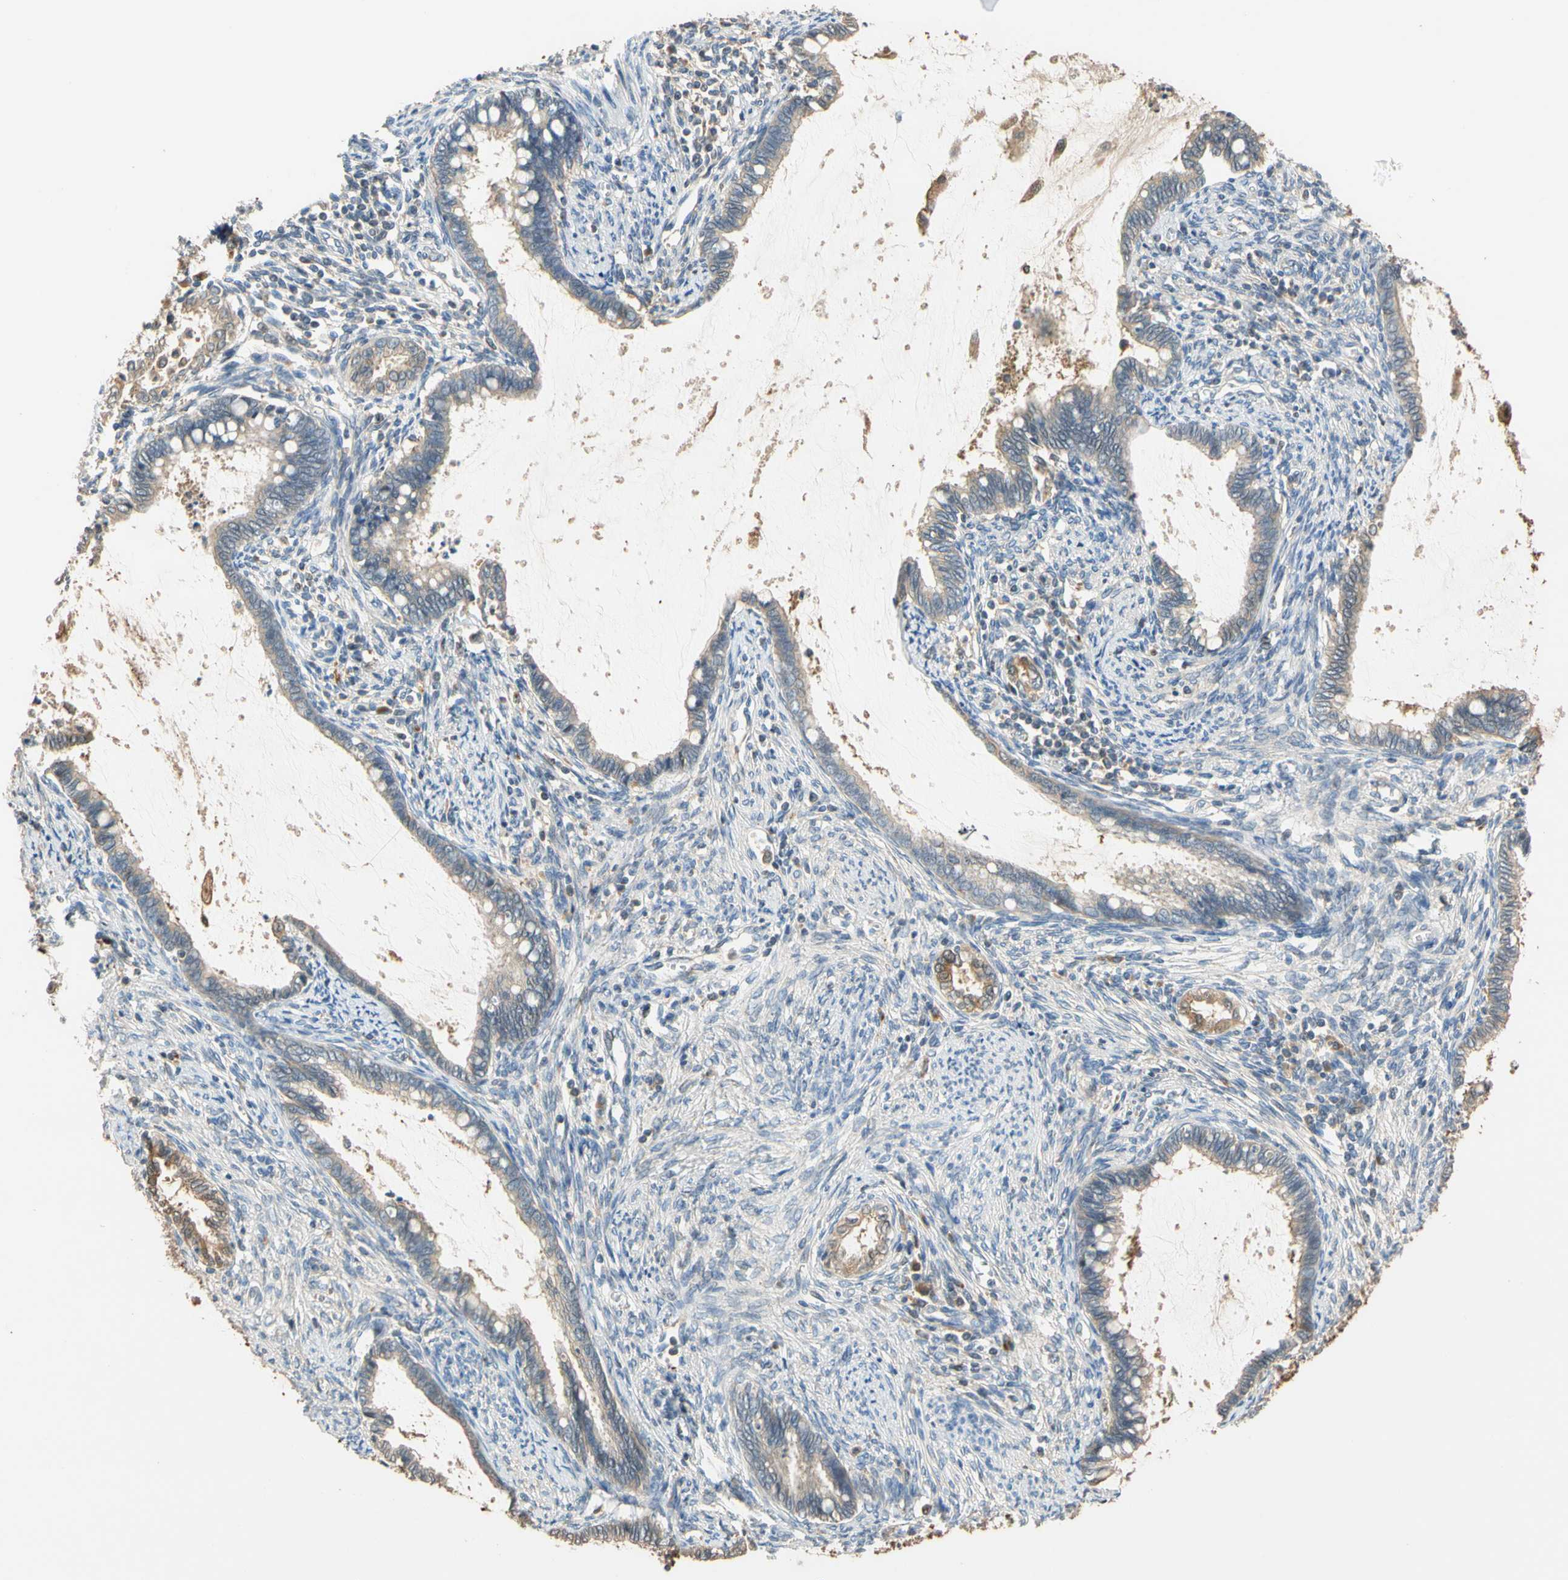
{"staining": {"intensity": "weak", "quantity": ">75%", "location": "cytoplasmic/membranous"}, "tissue": "cervical cancer", "cell_type": "Tumor cells", "image_type": "cancer", "snomed": [{"axis": "morphology", "description": "Adenocarcinoma, NOS"}, {"axis": "topography", "description": "Cervix"}], "caption": "Cervical cancer (adenocarcinoma) stained for a protein (brown) exhibits weak cytoplasmic/membranous positive positivity in approximately >75% of tumor cells.", "gene": "GPSM2", "patient": {"sex": "female", "age": 44}}